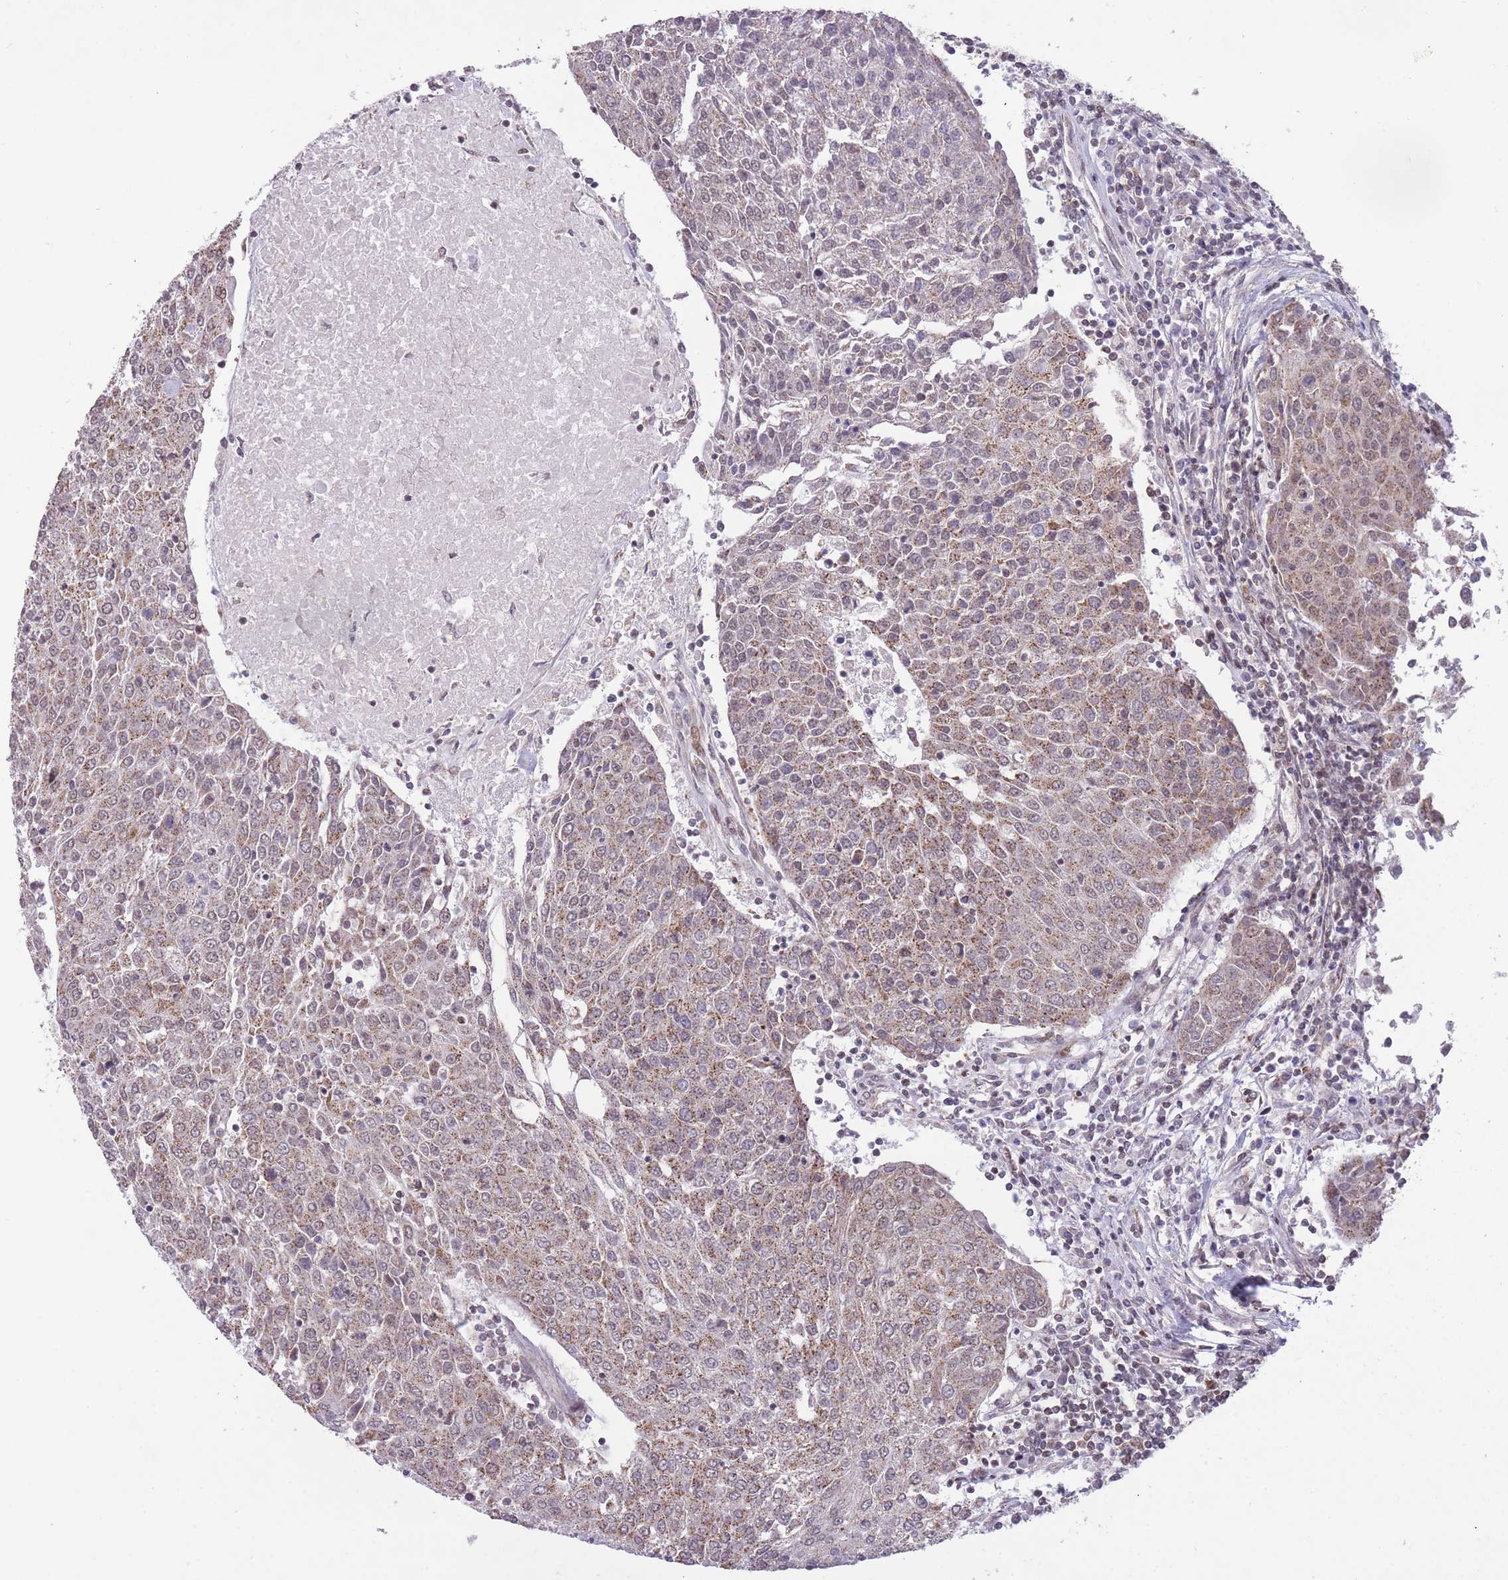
{"staining": {"intensity": "weak", "quantity": "25%-75%", "location": "cytoplasmic/membranous"}, "tissue": "urothelial cancer", "cell_type": "Tumor cells", "image_type": "cancer", "snomed": [{"axis": "morphology", "description": "Urothelial carcinoma, High grade"}, {"axis": "topography", "description": "Urinary bladder"}], "caption": "There is low levels of weak cytoplasmic/membranous staining in tumor cells of urothelial cancer, as demonstrated by immunohistochemical staining (brown color).", "gene": "DPYSL4", "patient": {"sex": "female", "age": 85}}